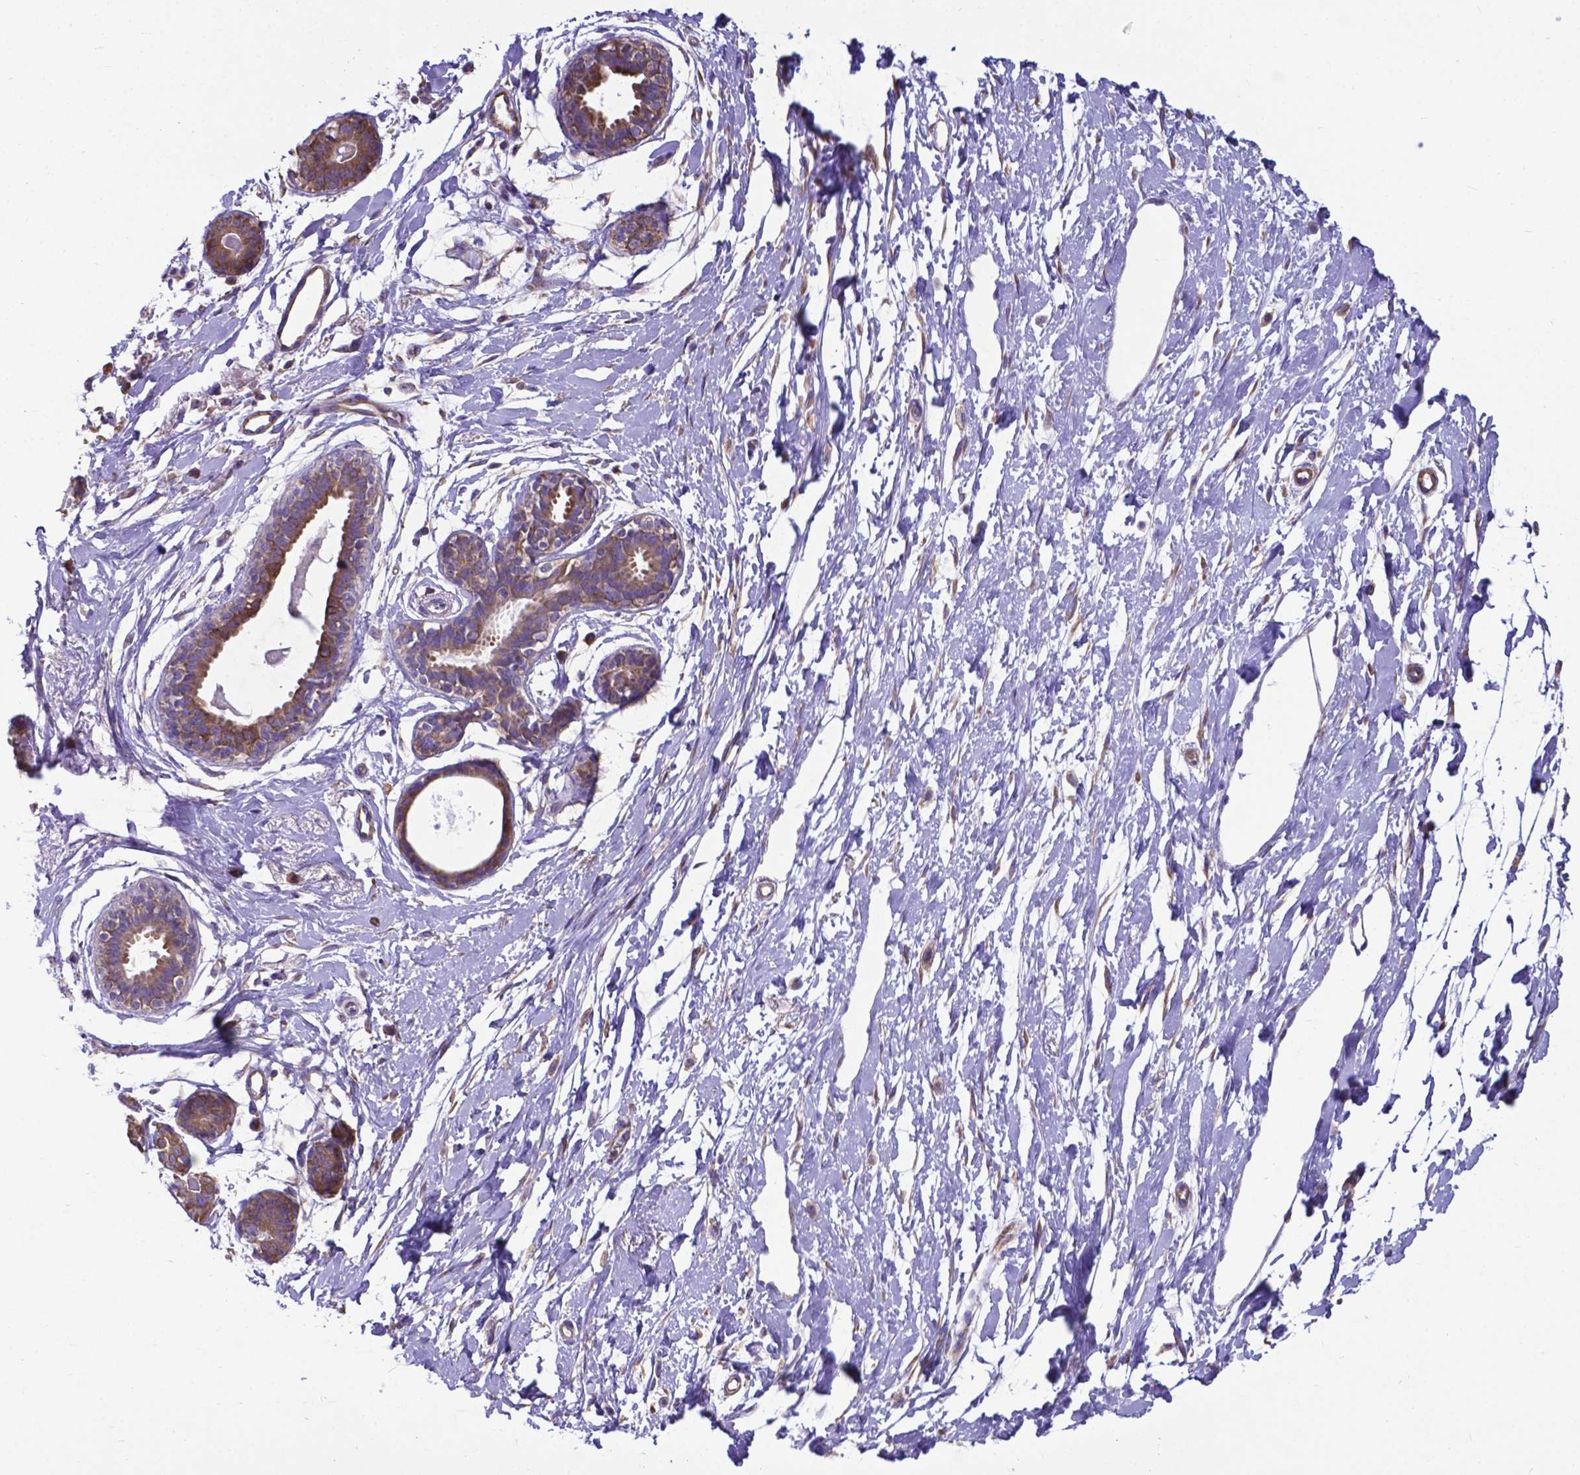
{"staining": {"intensity": "negative", "quantity": "none", "location": "none"}, "tissue": "breast", "cell_type": "Adipocytes", "image_type": "normal", "snomed": [{"axis": "morphology", "description": "Normal tissue, NOS"}, {"axis": "topography", "description": "Breast"}], "caption": "IHC image of benign breast: human breast stained with DAB shows no significant protein staining in adipocytes. (DAB immunohistochemistry (IHC), high magnification).", "gene": "RPL6", "patient": {"sex": "female", "age": 49}}